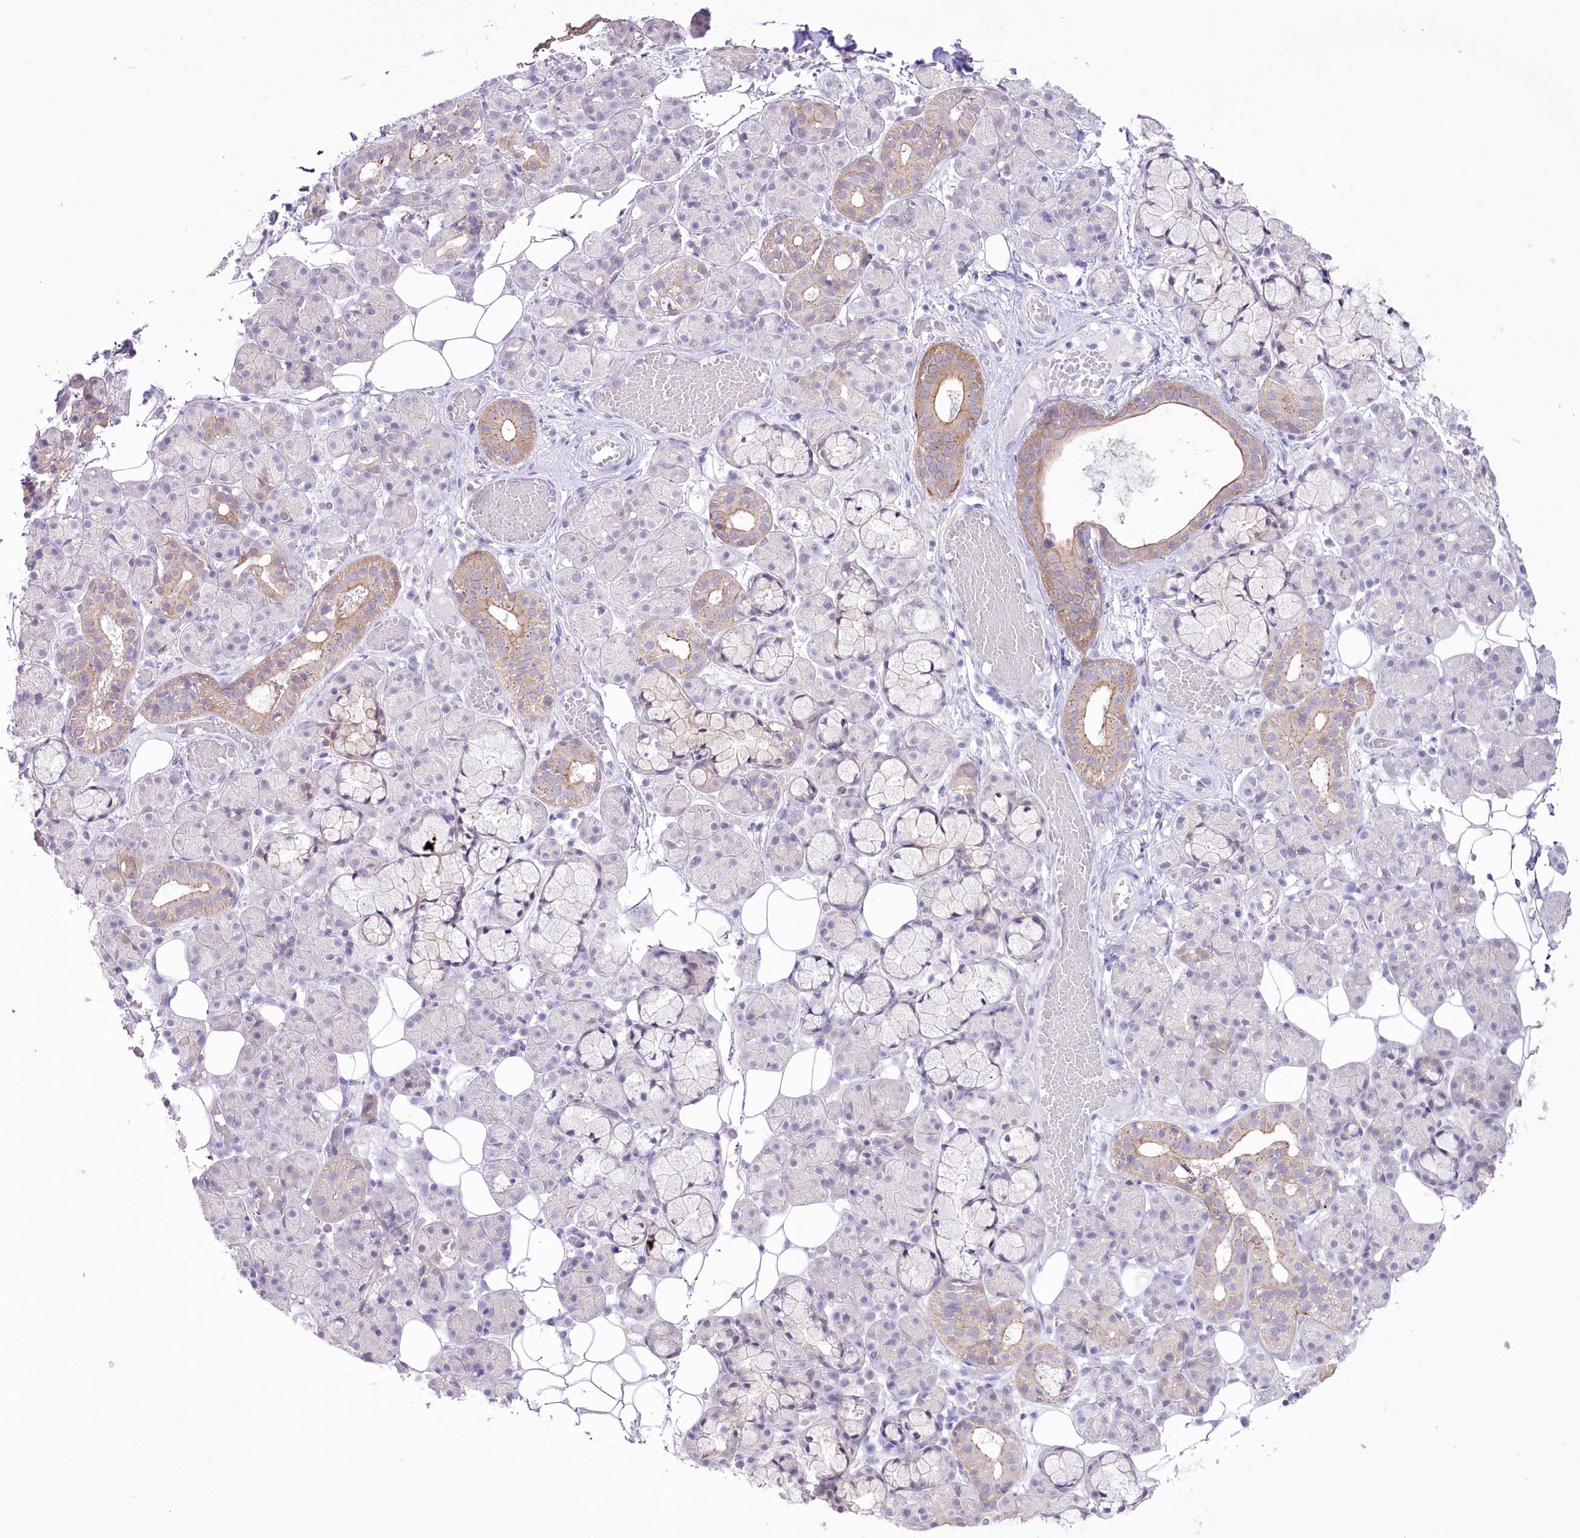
{"staining": {"intensity": "weak", "quantity": "<25%", "location": "cytoplasmic/membranous"}, "tissue": "salivary gland", "cell_type": "Glandular cells", "image_type": "normal", "snomed": [{"axis": "morphology", "description": "Normal tissue, NOS"}, {"axis": "topography", "description": "Salivary gland"}], "caption": "This micrograph is of normal salivary gland stained with IHC to label a protein in brown with the nuclei are counter-stained blue. There is no staining in glandular cells.", "gene": "SLC39A10", "patient": {"sex": "male", "age": 63}}